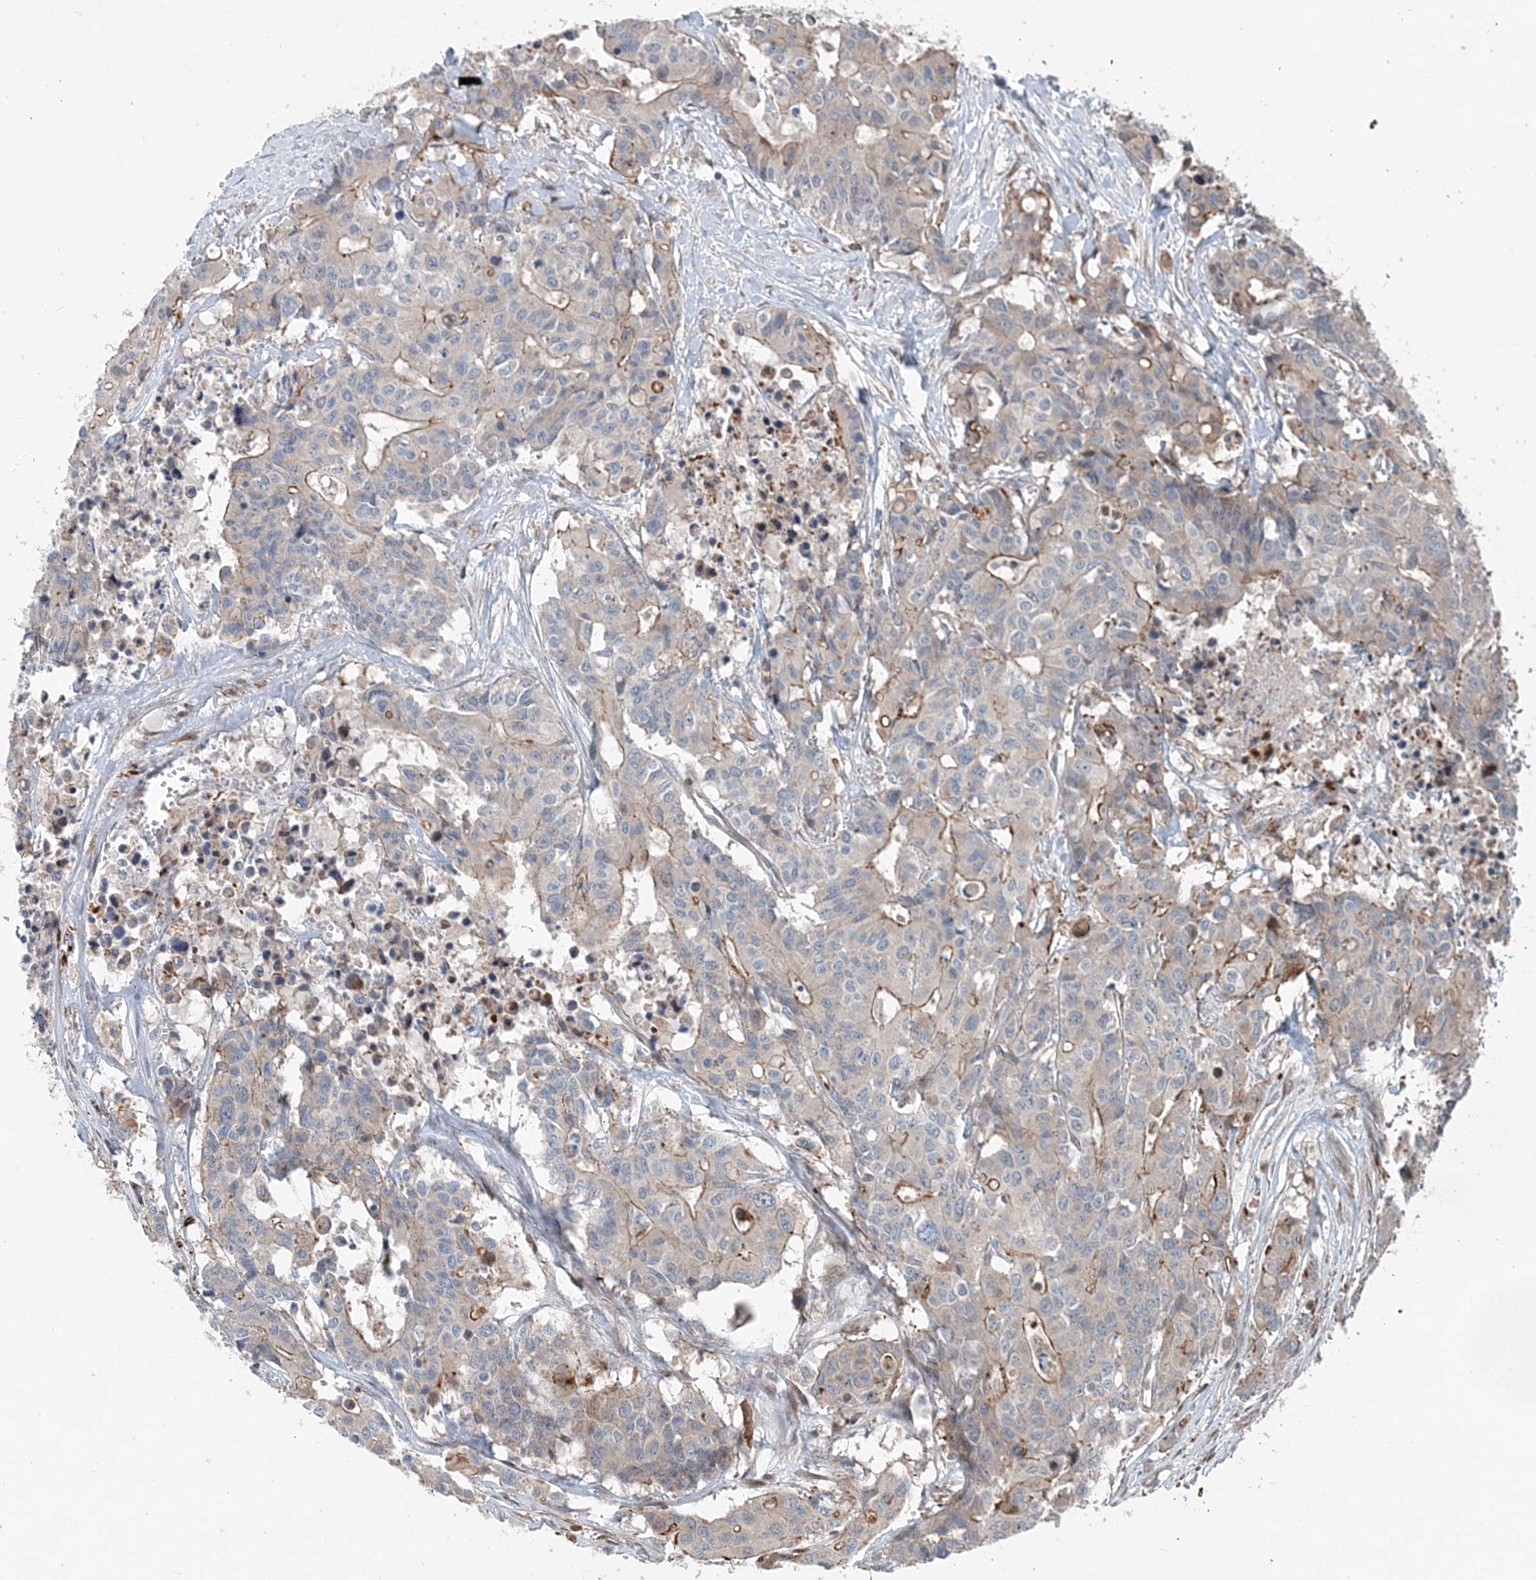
{"staining": {"intensity": "moderate", "quantity": "<25%", "location": "cytoplasmic/membranous"}, "tissue": "colorectal cancer", "cell_type": "Tumor cells", "image_type": "cancer", "snomed": [{"axis": "morphology", "description": "Adenocarcinoma, NOS"}, {"axis": "topography", "description": "Colon"}], "caption": "IHC of human colorectal cancer (adenocarcinoma) displays low levels of moderate cytoplasmic/membranous positivity in about <25% of tumor cells.", "gene": "INTU", "patient": {"sex": "male", "age": 77}}